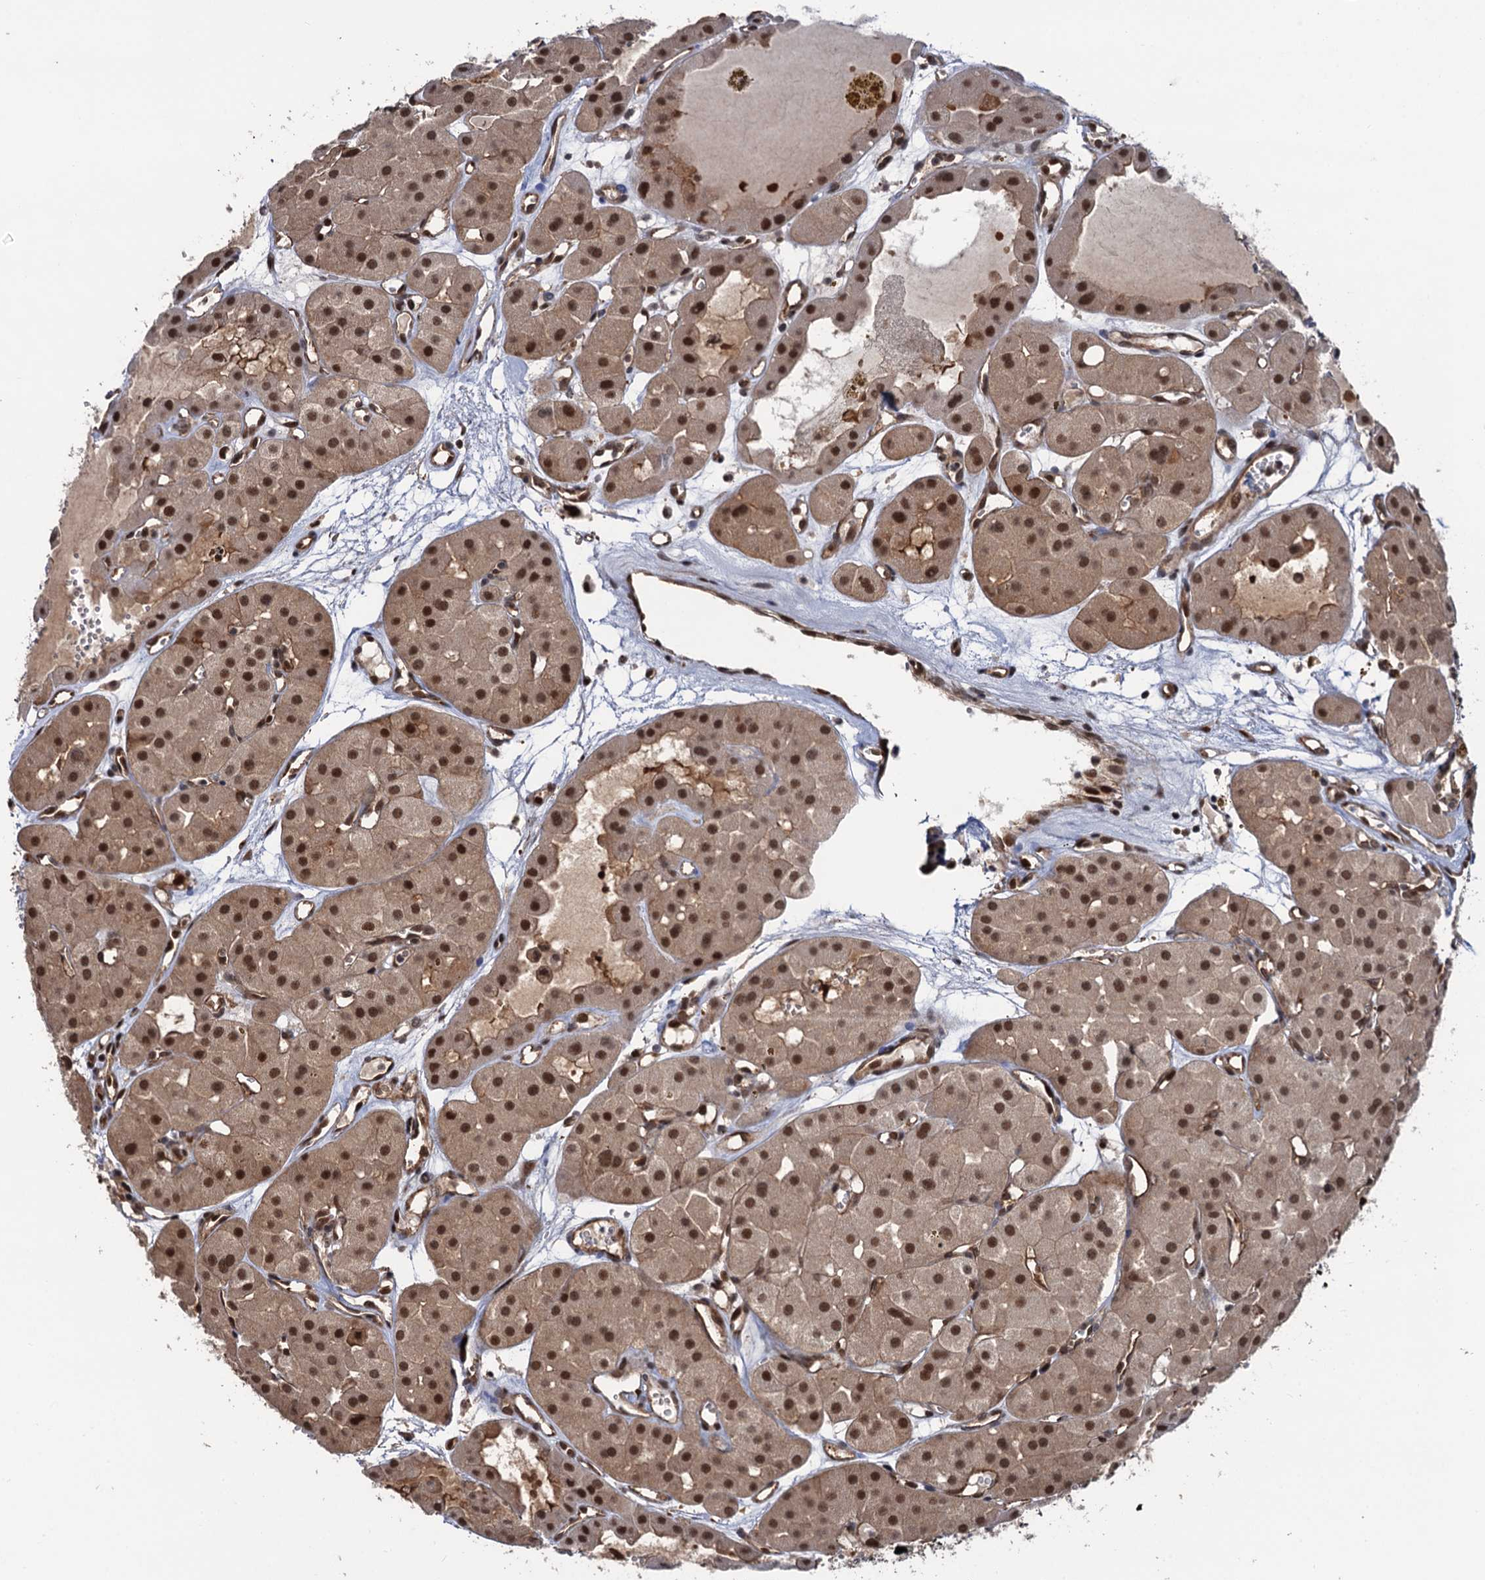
{"staining": {"intensity": "moderate", "quantity": ">75%", "location": "cytoplasmic/membranous,nuclear"}, "tissue": "renal cancer", "cell_type": "Tumor cells", "image_type": "cancer", "snomed": [{"axis": "morphology", "description": "Carcinoma, NOS"}, {"axis": "topography", "description": "Kidney"}], "caption": "High-power microscopy captured an IHC micrograph of renal cancer (carcinoma), revealing moderate cytoplasmic/membranous and nuclear expression in approximately >75% of tumor cells.", "gene": "CDC23", "patient": {"sex": "female", "age": 75}}